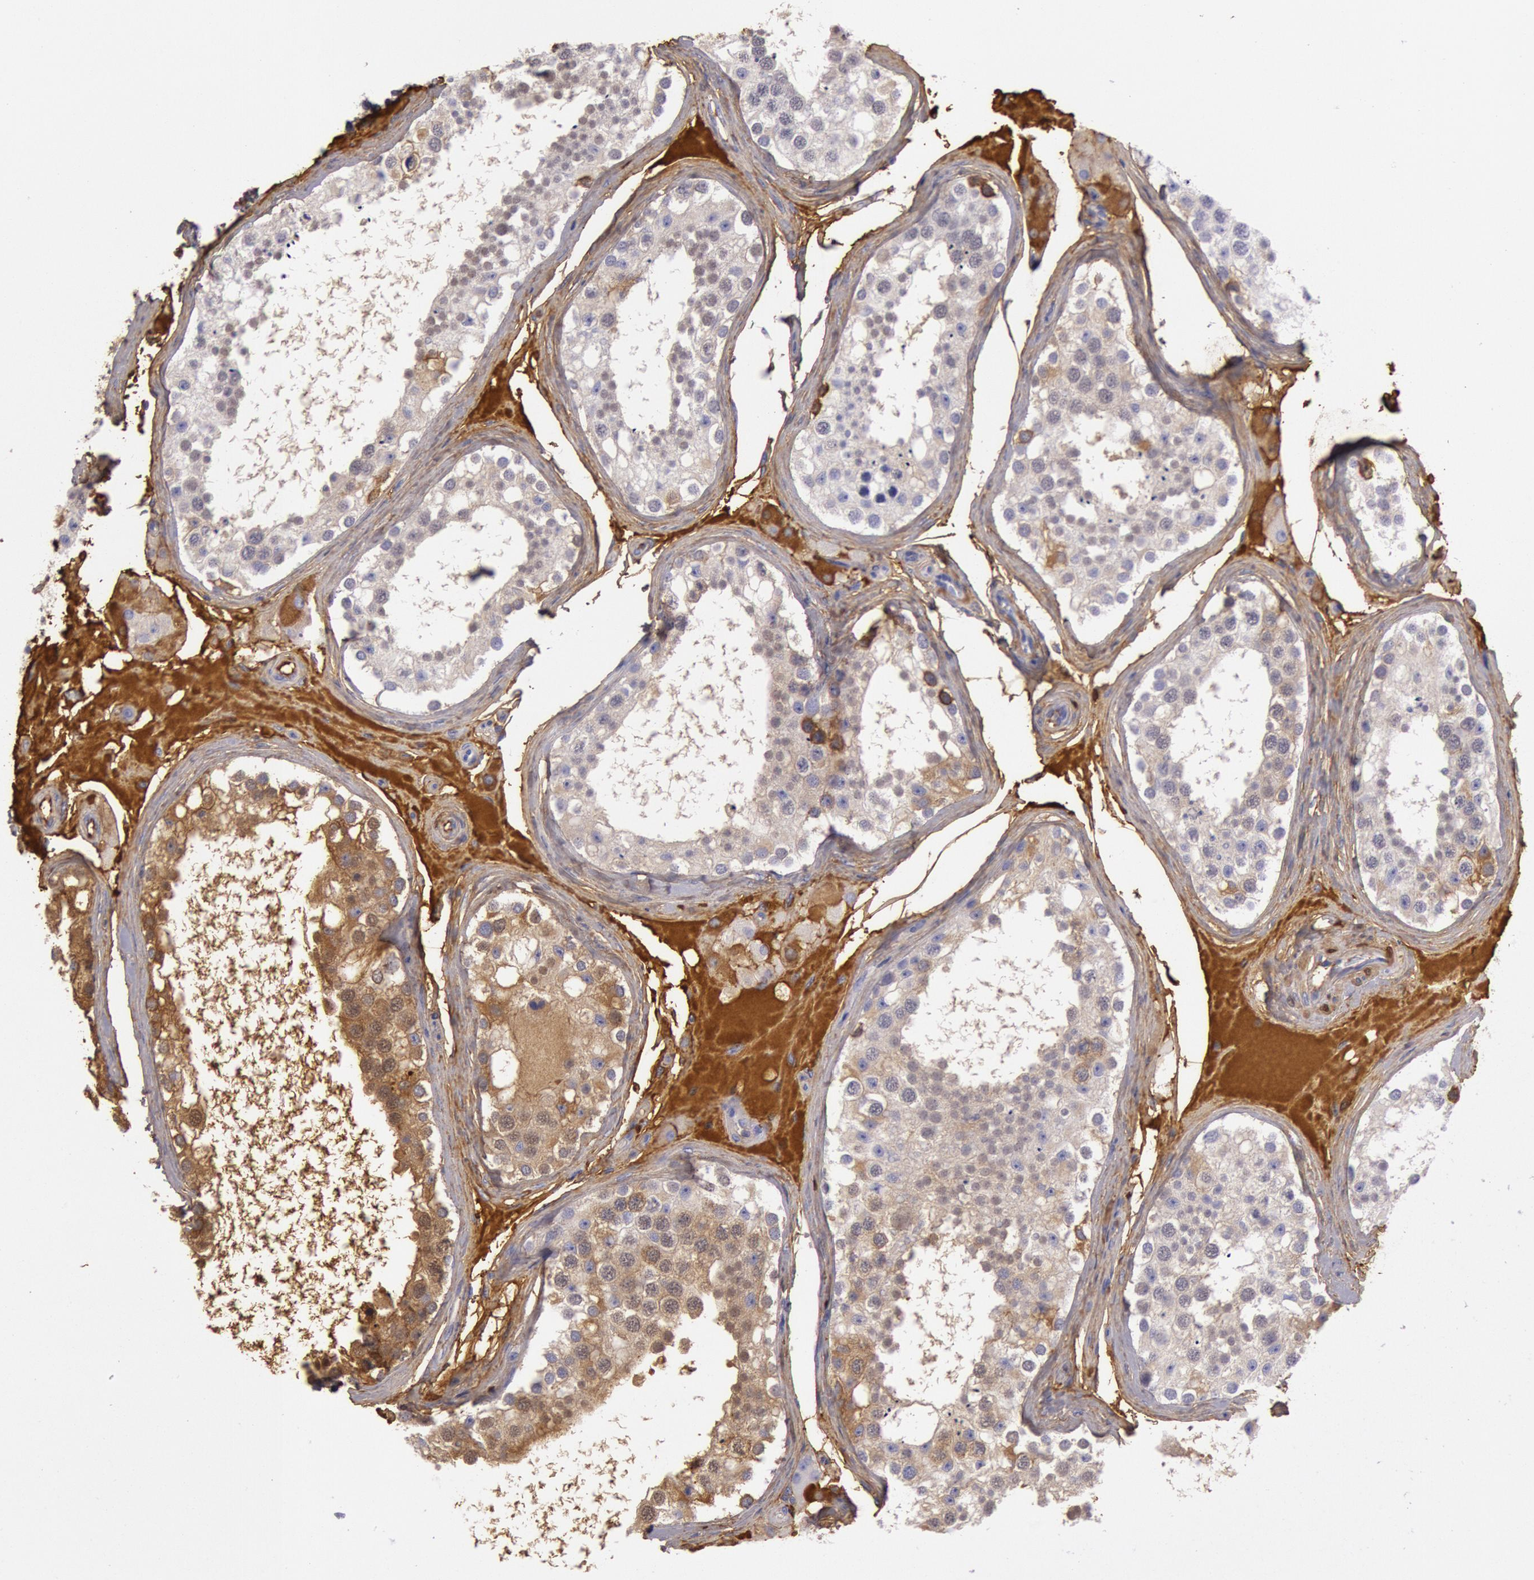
{"staining": {"intensity": "weak", "quantity": "<25%", "location": "cytoplasmic/membranous"}, "tissue": "testis", "cell_type": "Cells in seminiferous ducts", "image_type": "normal", "snomed": [{"axis": "morphology", "description": "Normal tissue, NOS"}, {"axis": "topography", "description": "Testis"}], "caption": "Immunohistochemistry image of unremarkable testis: human testis stained with DAB (3,3'-diaminobenzidine) reveals no significant protein staining in cells in seminiferous ducts. Nuclei are stained in blue.", "gene": "IGHG1", "patient": {"sex": "male", "age": 68}}